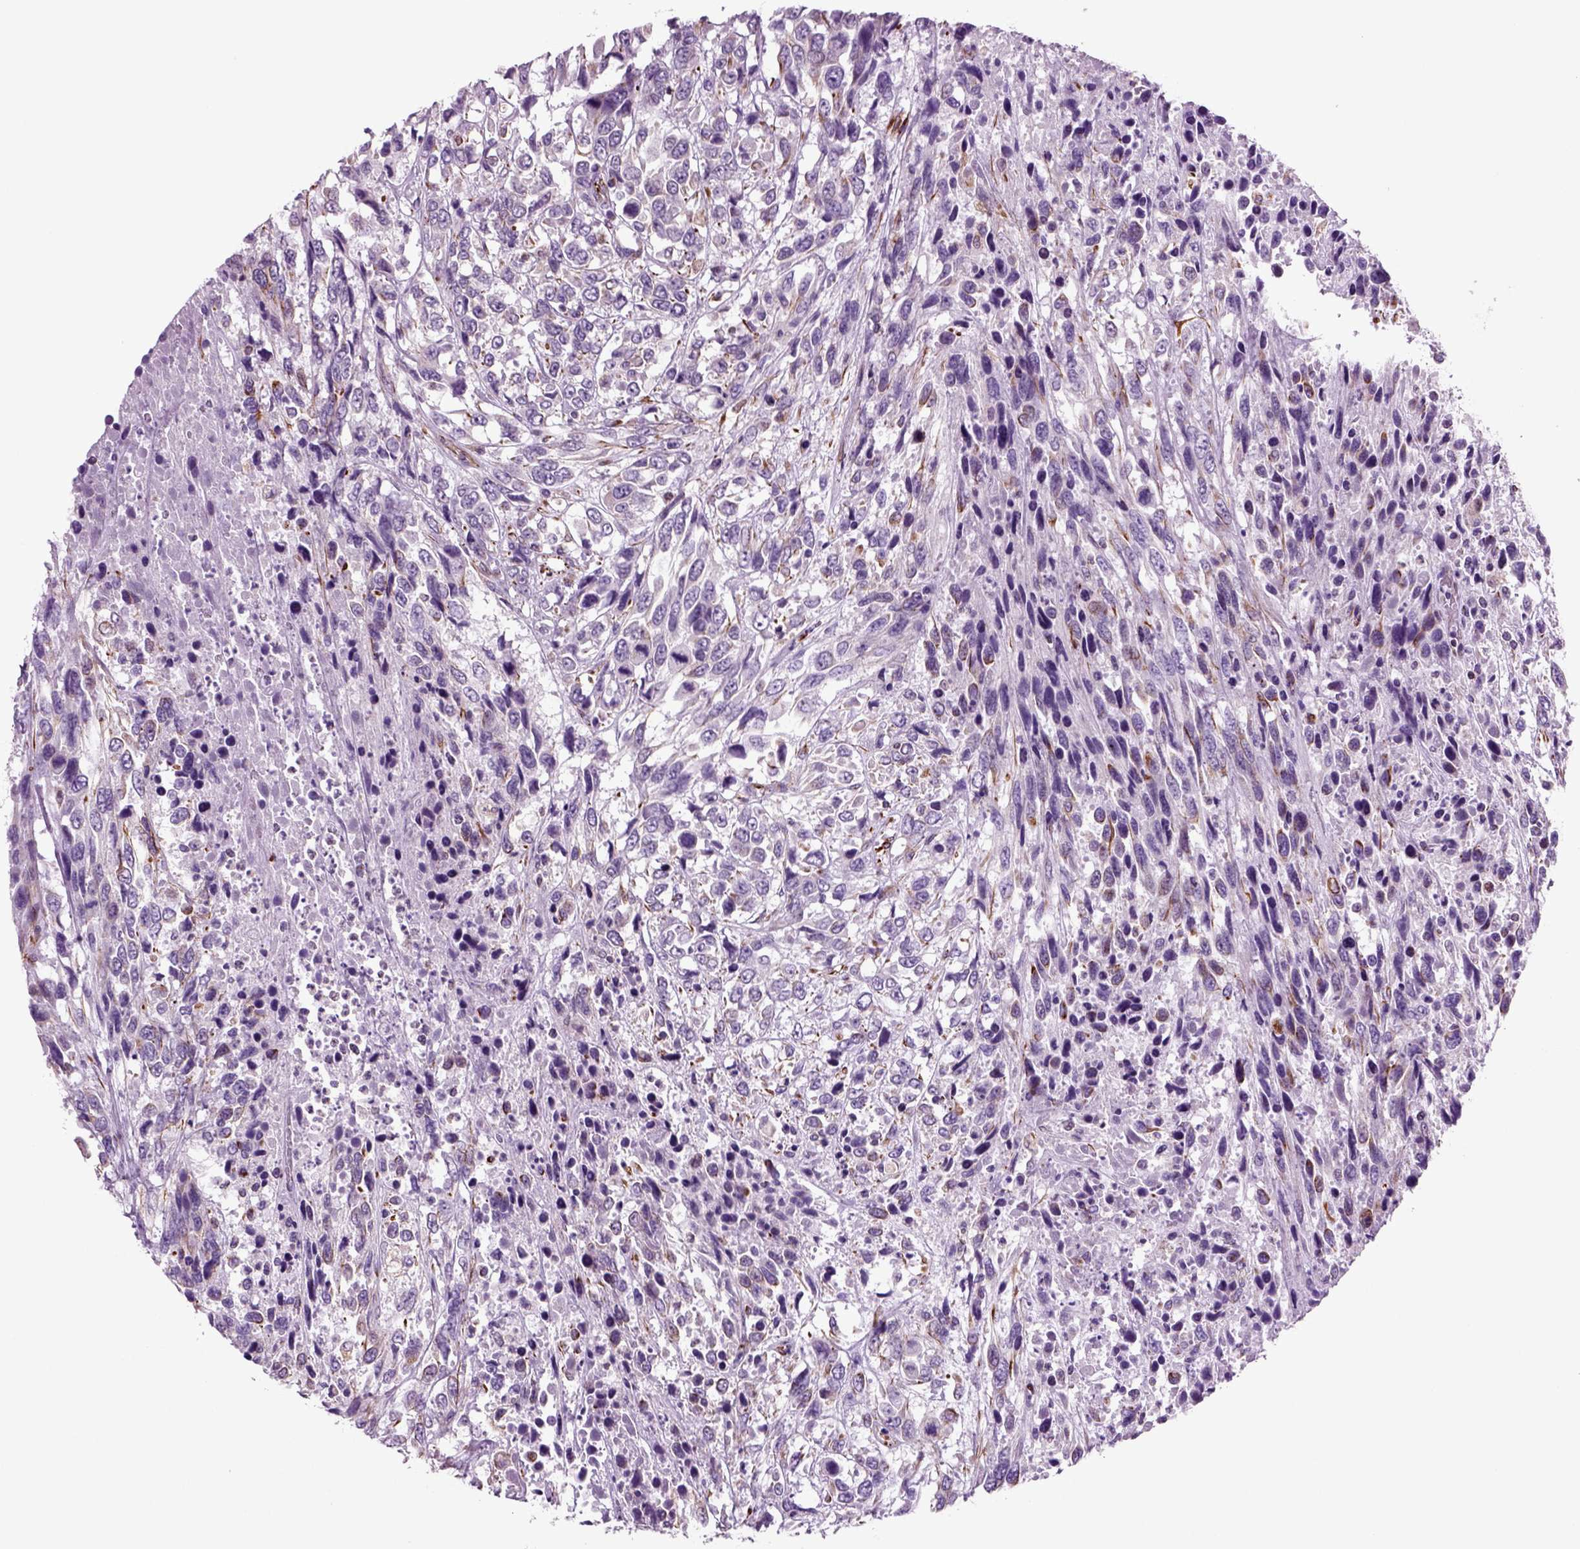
{"staining": {"intensity": "strong", "quantity": "<25%", "location": "cytoplasmic/membranous"}, "tissue": "urothelial cancer", "cell_type": "Tumor cells", "image_type": "cancer", "snomed": [{"axis": "morphology", "description": "Urothelial carcinoma, High grade"}, {"axis": "topography", "description": "Urinary bladder"}], "caption": "Urothelial carcinoma (high-grade) stained with a brown dye exhibits strong cytoplasmic/membranous positive positivity in about <25% of tumor cells.", "gene": "ACER3", "patient": {"sex": "female", "age": 70}}